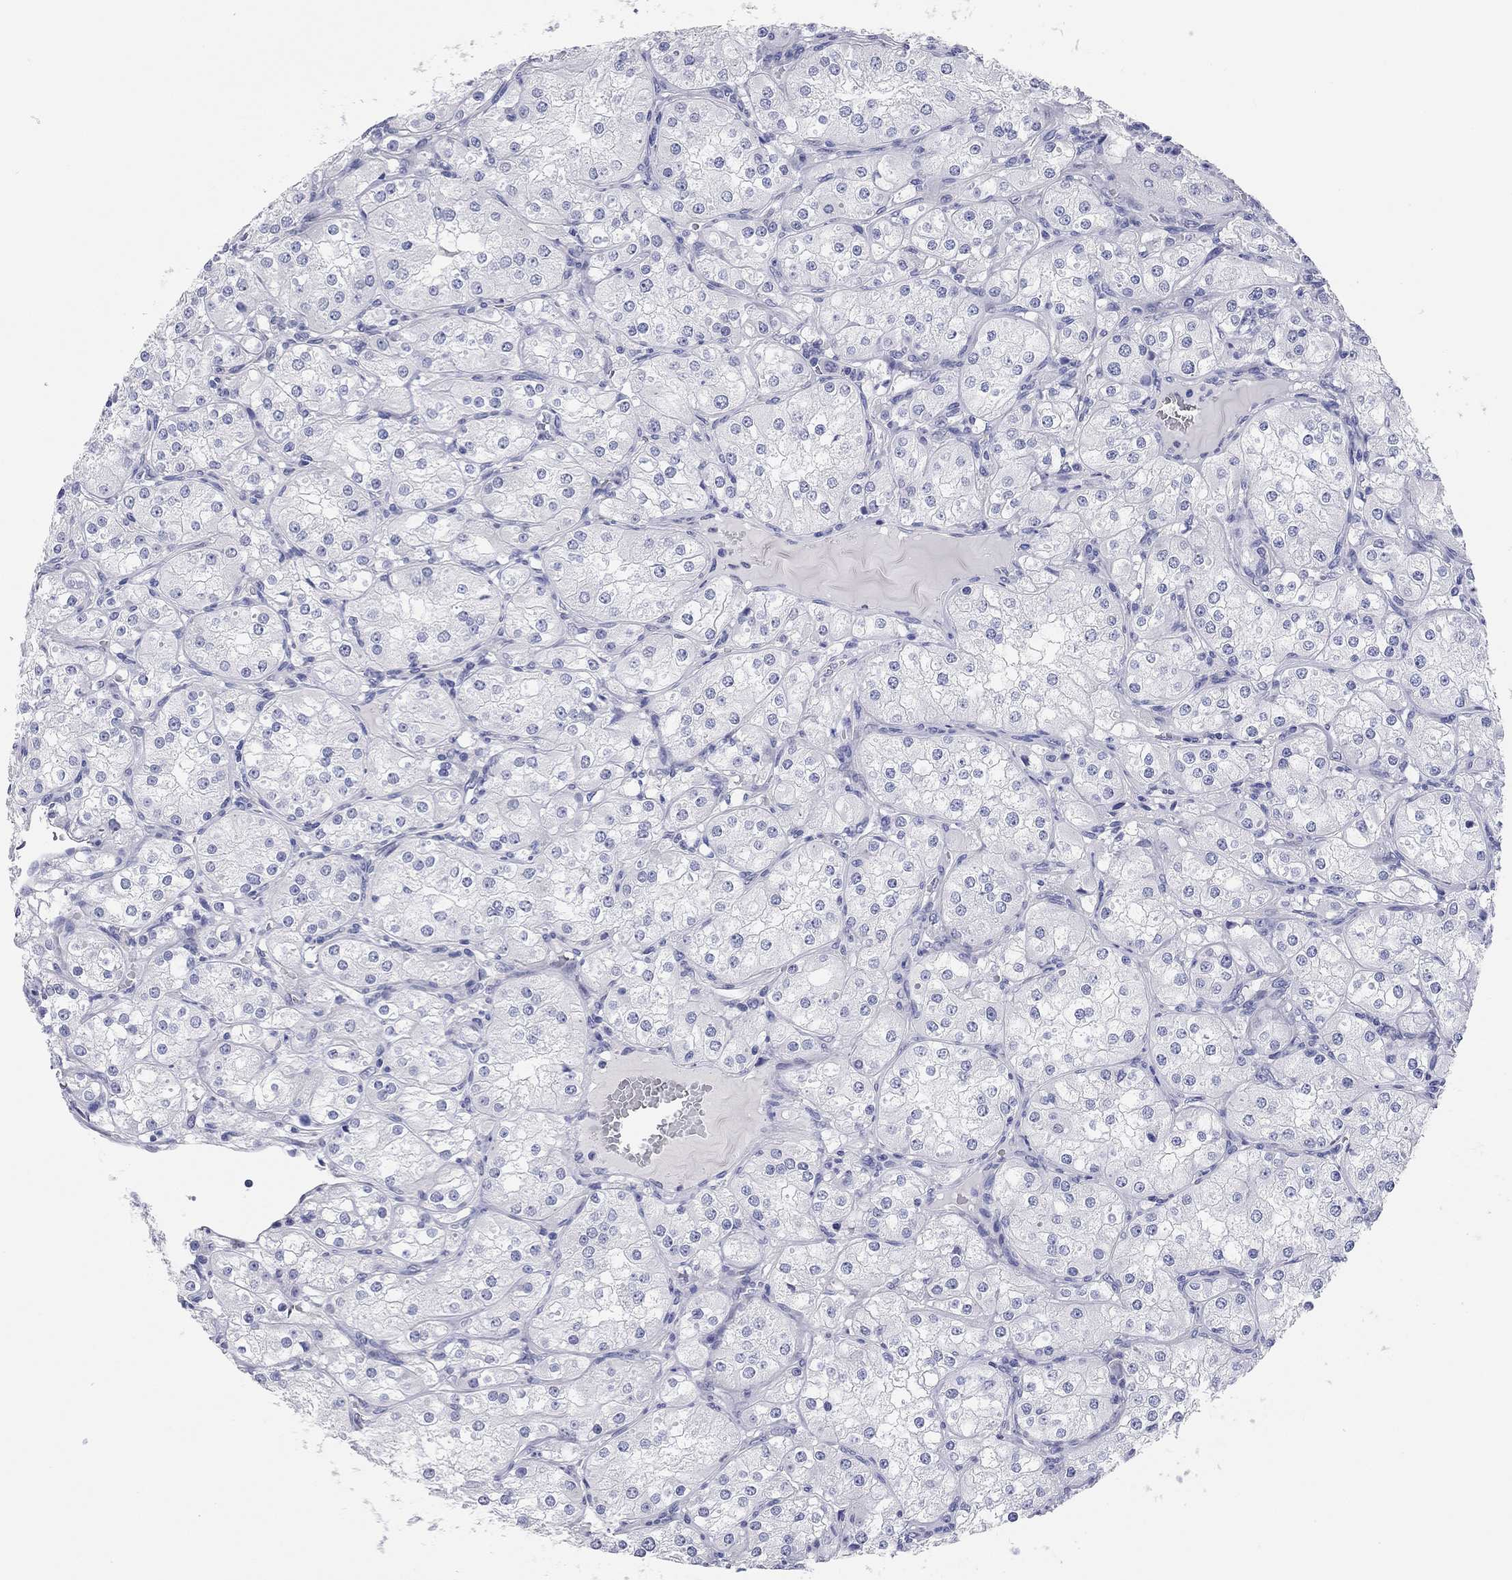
{"staining": {"intensity": "negative", "quantity": "none", "location": "none"}, "tissue": "renal cancer", "cell_type": "Tumor cells", "image_type": "cancer", "snomed": [{"axis": "morphology", "description": "Adenocarcinoma, NOS"}, {"axis": "topography", "description": "Kidney"}], "caption": "Immunohistochemical staining of human renal cancer shows no significant positivity in tumor cells. (Stains: DAB IHC with hematoxylin counter stain, Microscopy: brightfield microscopy at high magnification).", "gene": "TMEM221", "patient": {"sex": "male", "age": 77}}